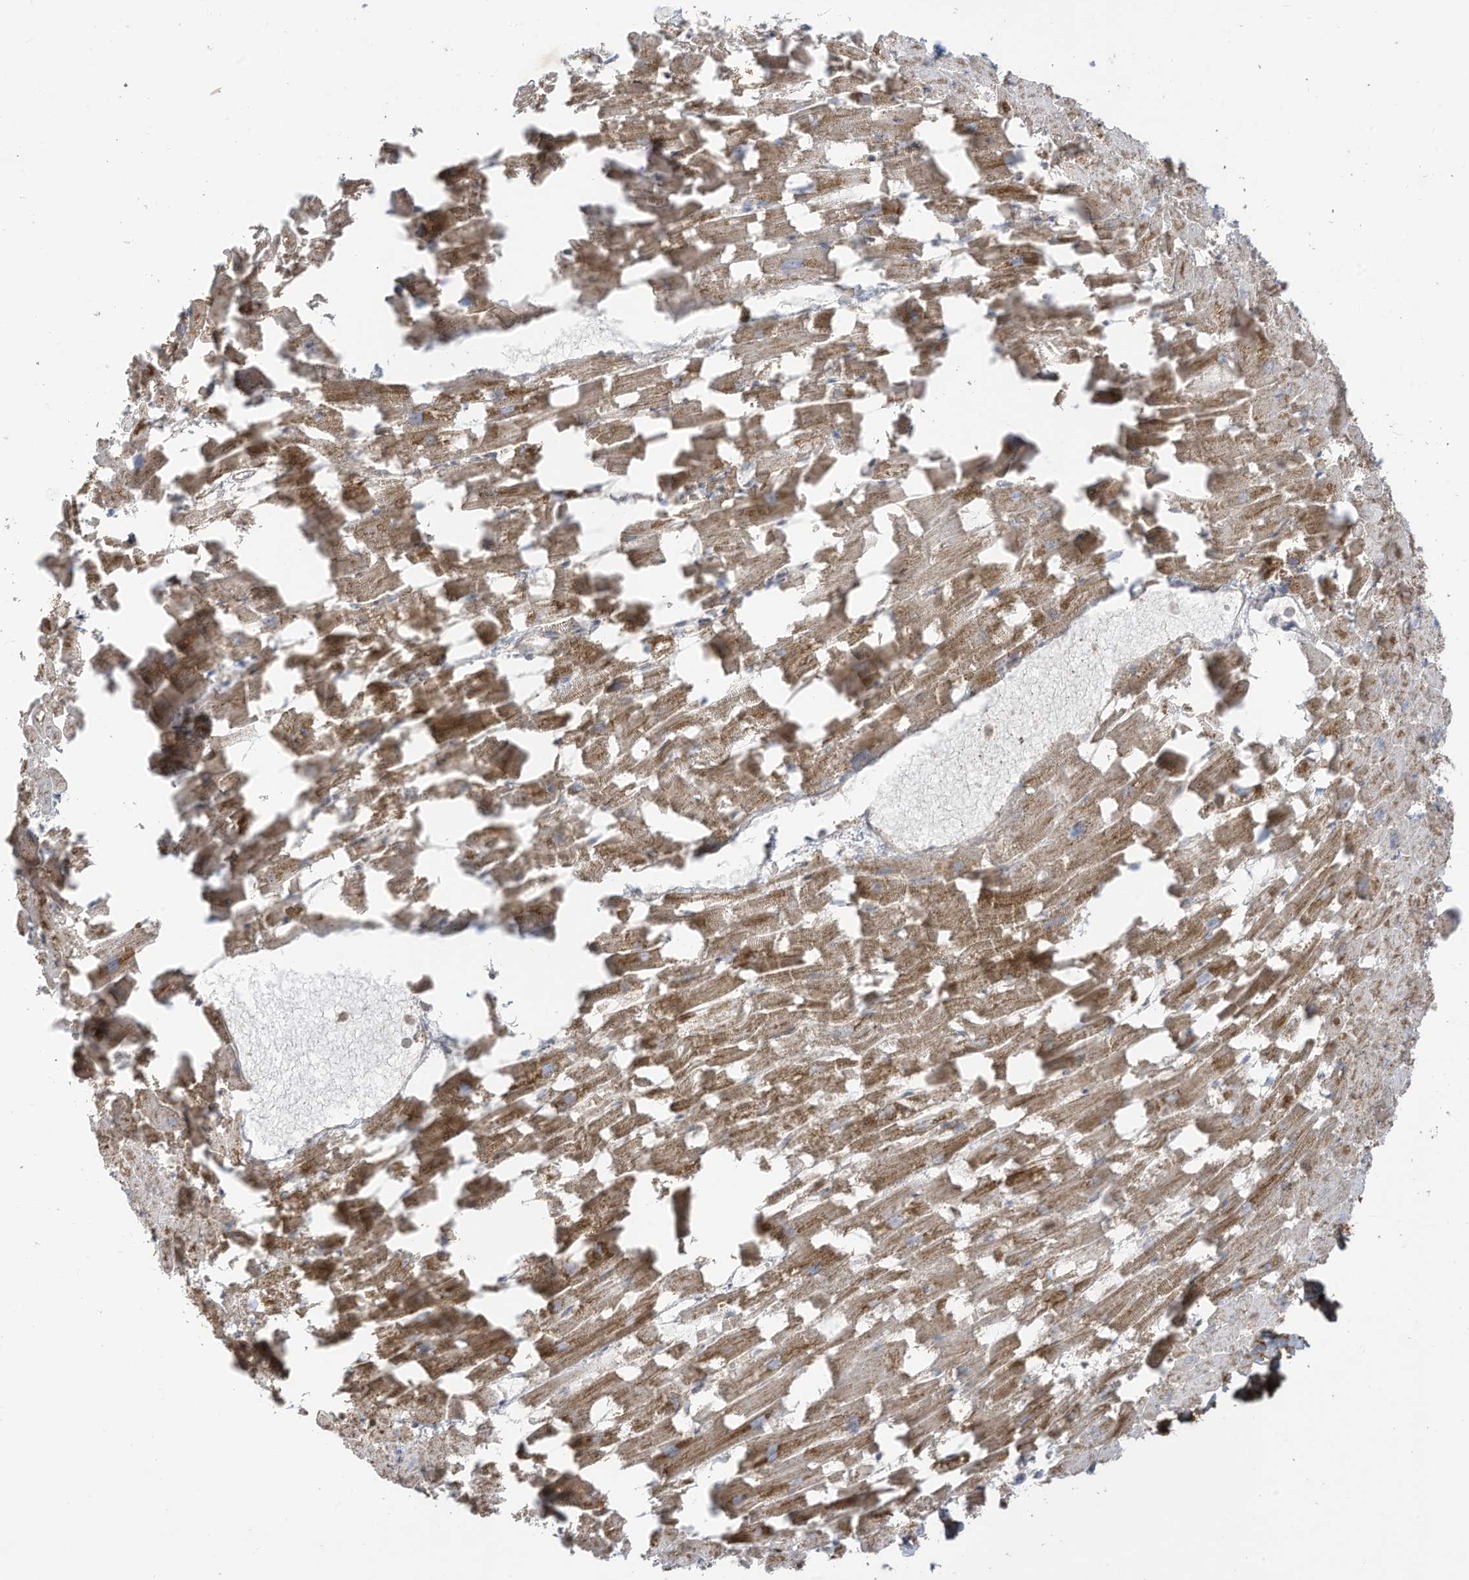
{"staining": {"intensity": "moderate", "quantity": ">75%", "location": "cytoplasmic/membranous"}, "tissue": "heart muscle", "cell_type": "Cardiomyocytes", "image_type": "normal", "snomed": [{"axis": "morphology", "description": "Normal tissue, NOS"}, {"axis": "topography", "description": "Heart"}], "caption": "A brown stain shows moderate cytoplasmic/membranous positivity of a protein in cardiomyocytes of normal human heart muscle.", "gene": "REPS1", "patient": {"sex": "female", "age": 64}}